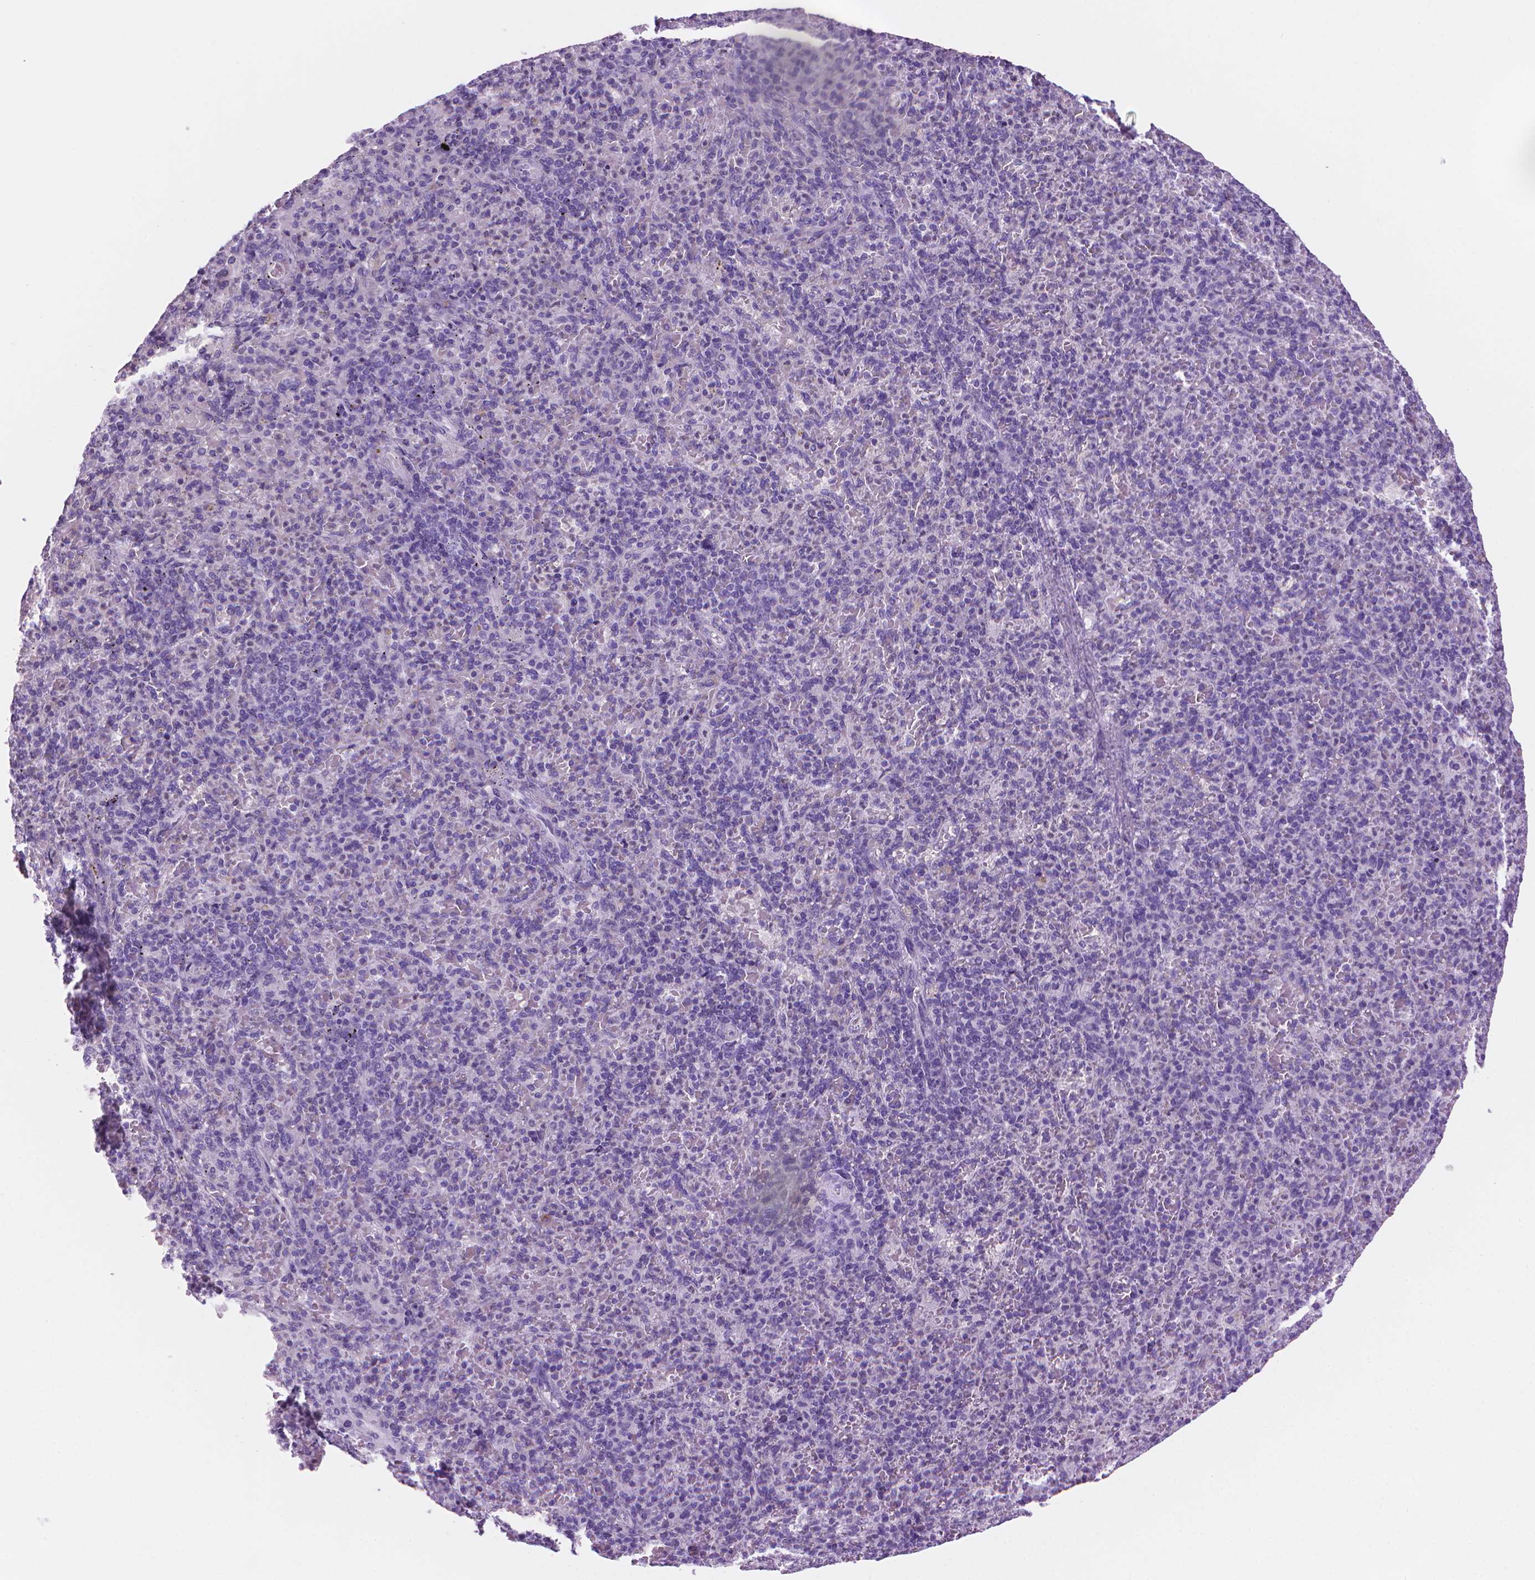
{"staining": {"intensity": "negative", "quantity": "none", "location": "none"}, "tissue": "spleen", "cell_type": "Cells in red pulp", "image_type": "normal", "snomed": [{"axis": "morphology", "description": "Normal tissue, NOS"}, {"axis": "topography", "description": "Spleen"}], "caption": "The immunohistochemistry (IHC) image has no significant positivity in cells in red pulp of spleen. The staining is performed using DAB brown chromogen with nuclei counter-stained in using hematoxylin.", "gene": "TTC29", "patient": {"sex": "female", "age": 74}}